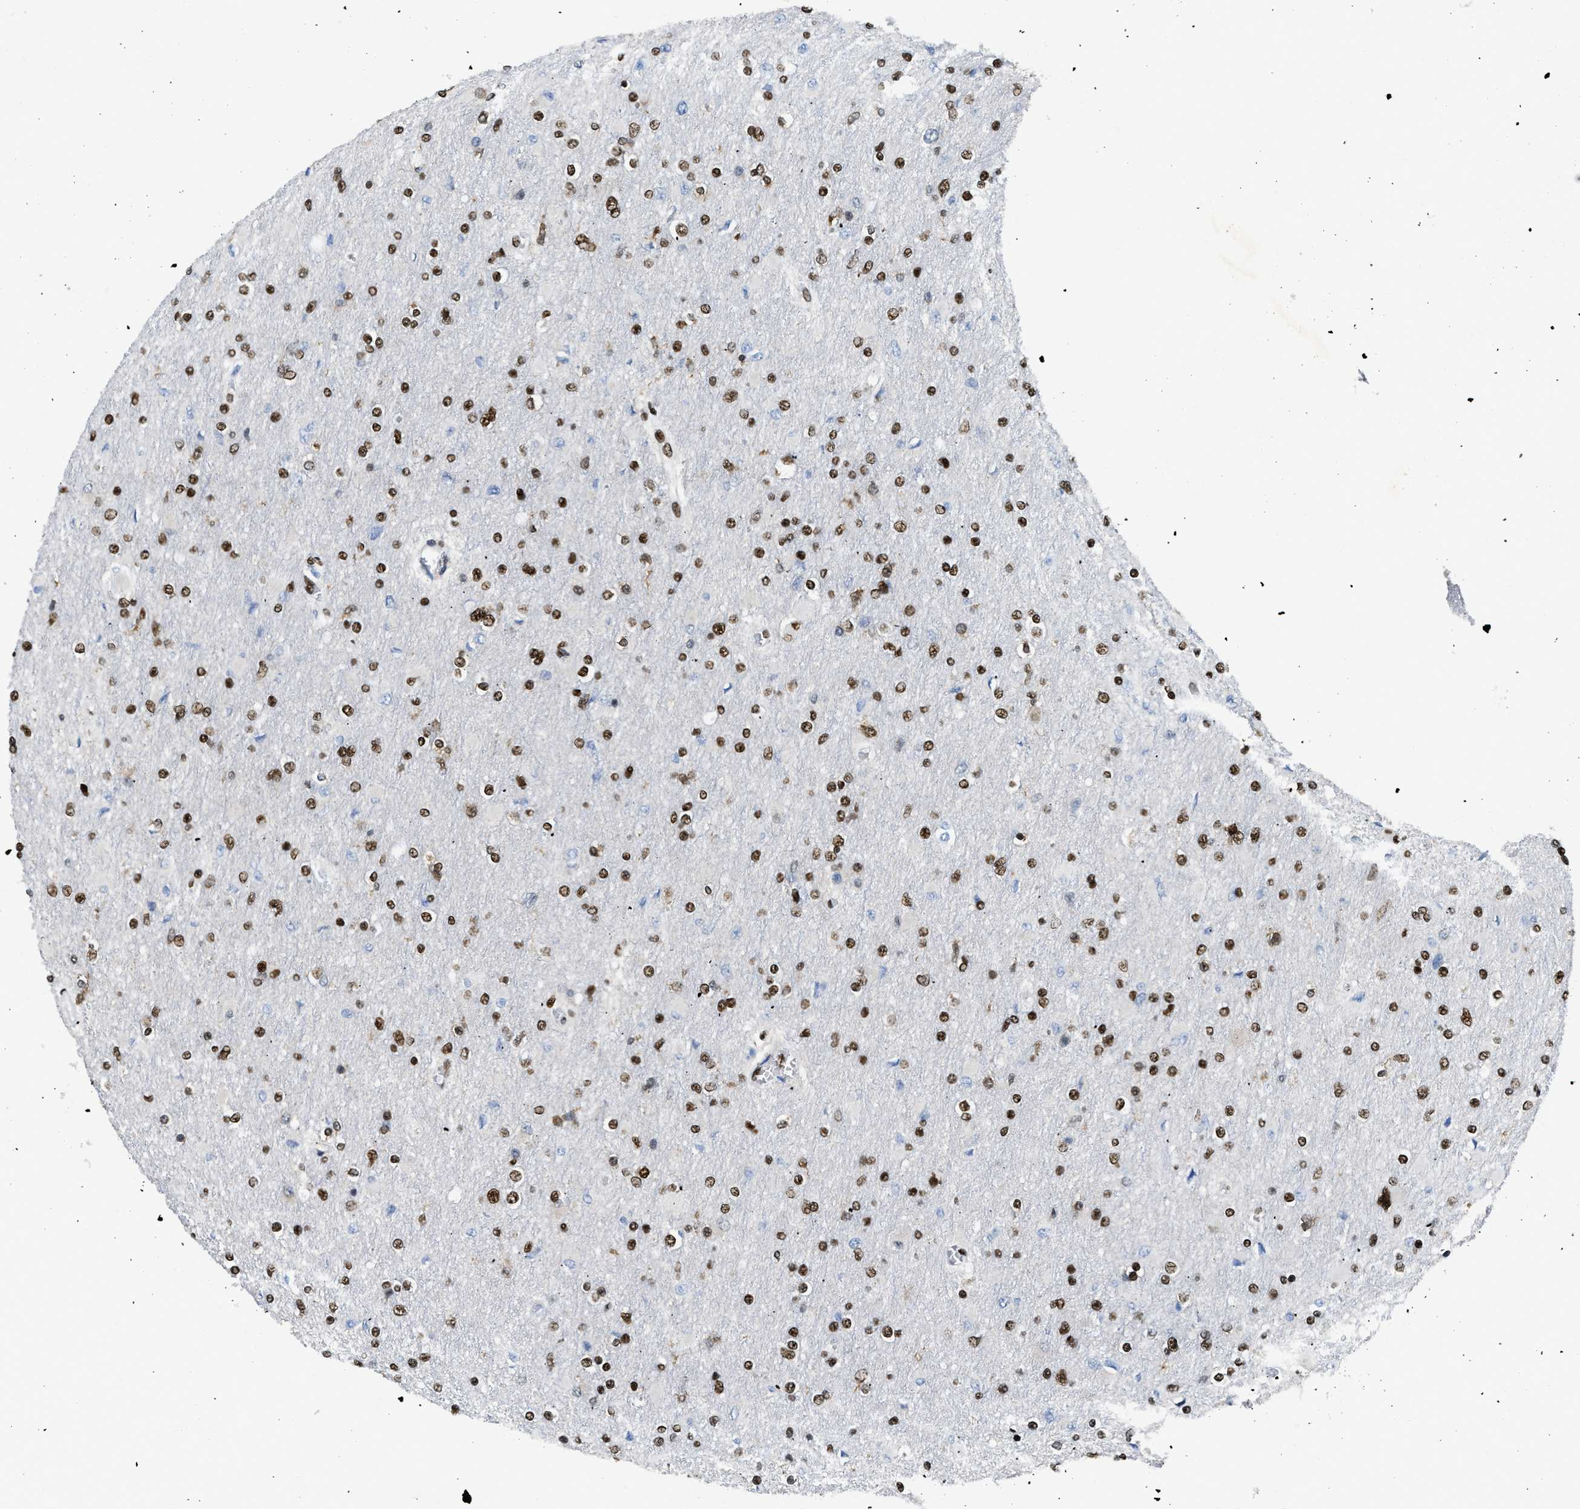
{"staining": {"intensity": "strong", "quantity": ">75%", "location": "nuclear"}, "tissue": "glioma", "cell_type": "Tumor cells", "image_type": "cancer", "snomed": [{"axis": "morphology", "description": "Glioma, malignant, High grade"}, {"axis": "topography", "description": "Cerebral cortex"}], "caption": "This is a micrograph of immunohistochemistry (IHC) staining of glioma, which shows strong staining in the nuclear of tumor cells.", "gene": "SCAF4", "patient": {"sex": "female", "age": 36}}